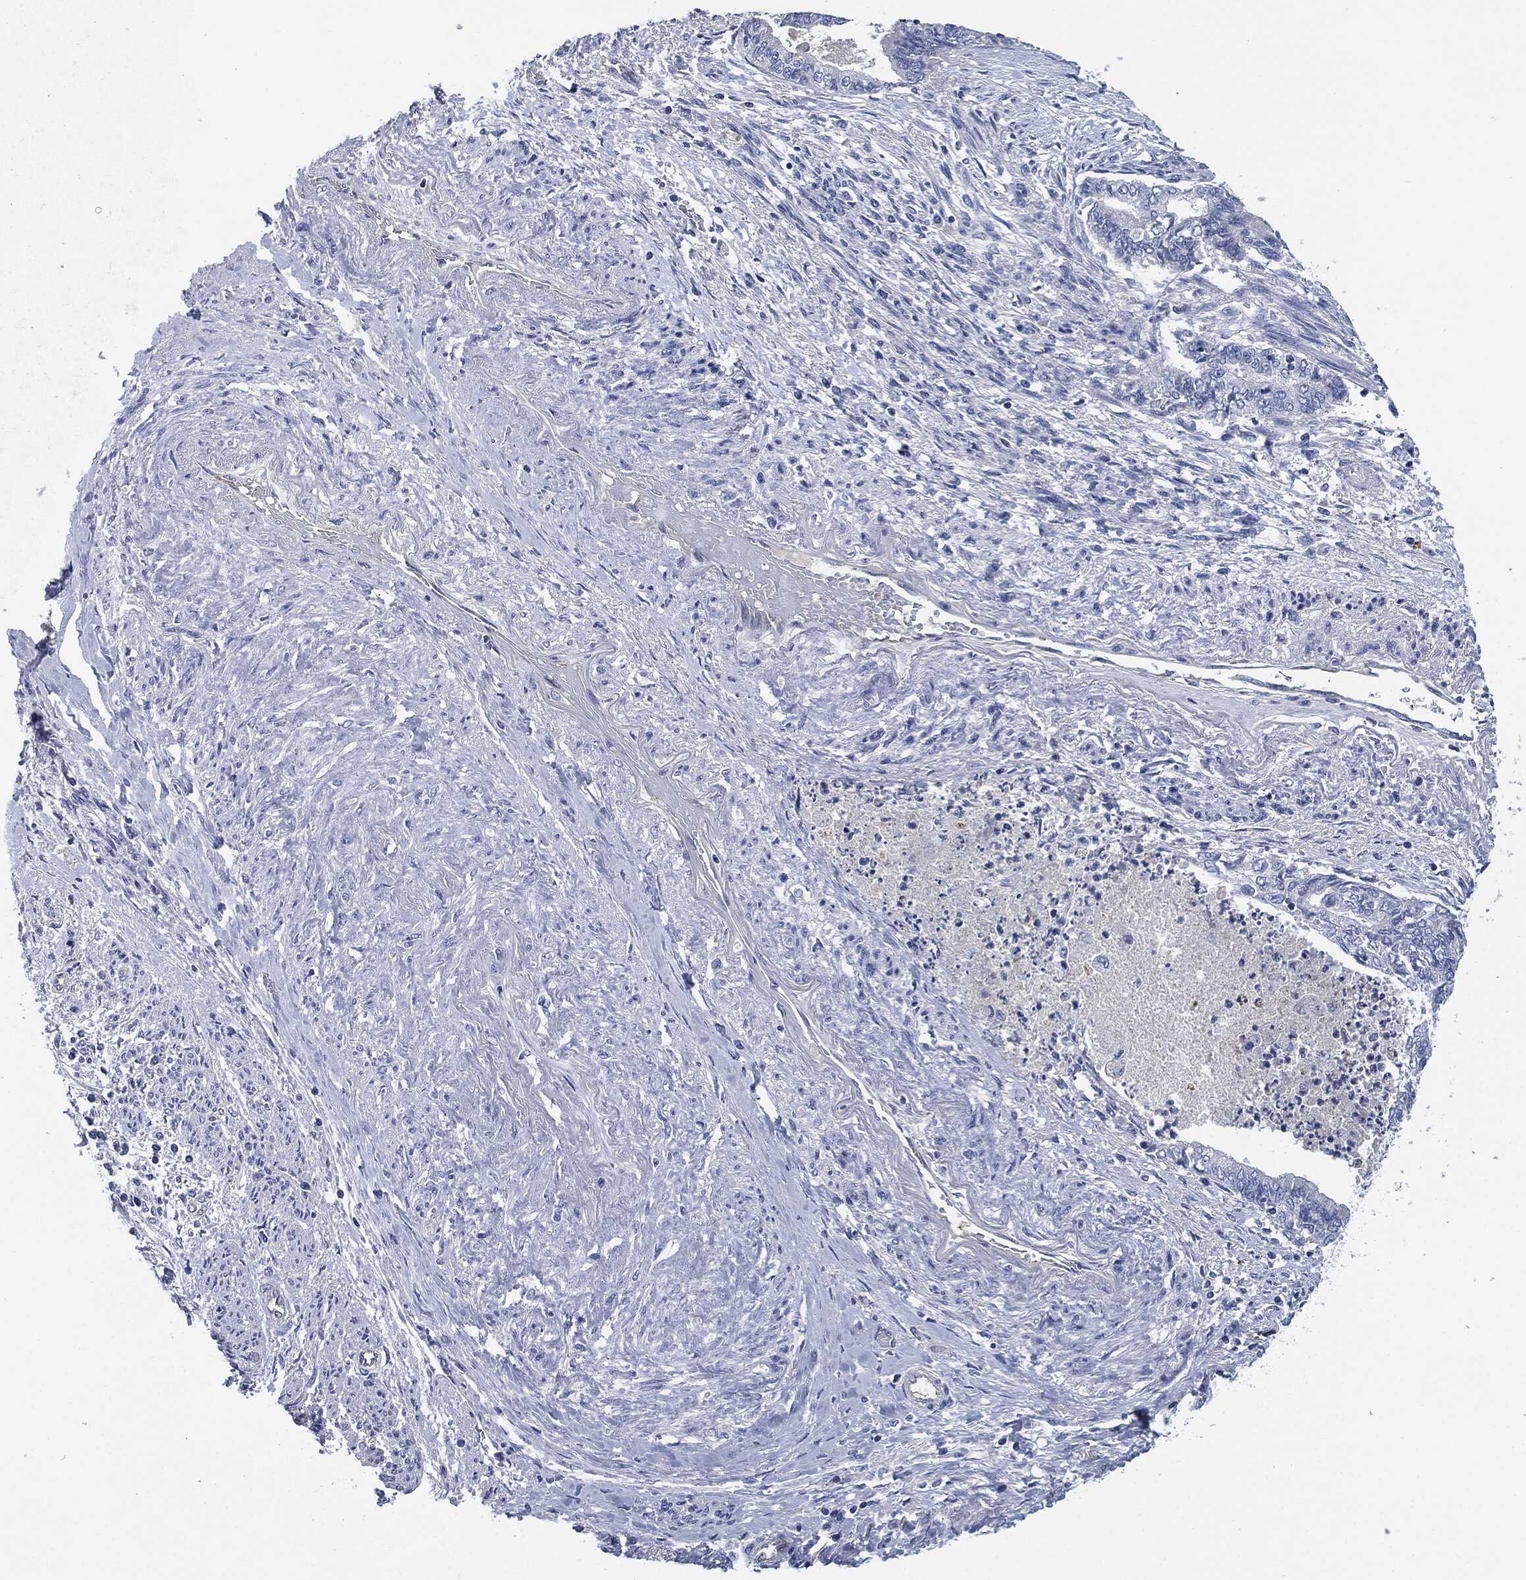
{"staining": {"intensity": "negative", "quantity": "none", "location": "none"}, "tissue": "endometrial cancer", "cell_type": "Tumor cells", "image_type": "cancer", "snomed": [{"axis": "morphology", "description": "Adenocarcinoma, NOS"}, {"axis": "topography", "description": "Endometrium"}], "caption": "An image of human endometrial adenocarcinoma is negative for staining in tumor cells.", "gene": "CD27", "patient": {"sex": "female", "age": 65}}